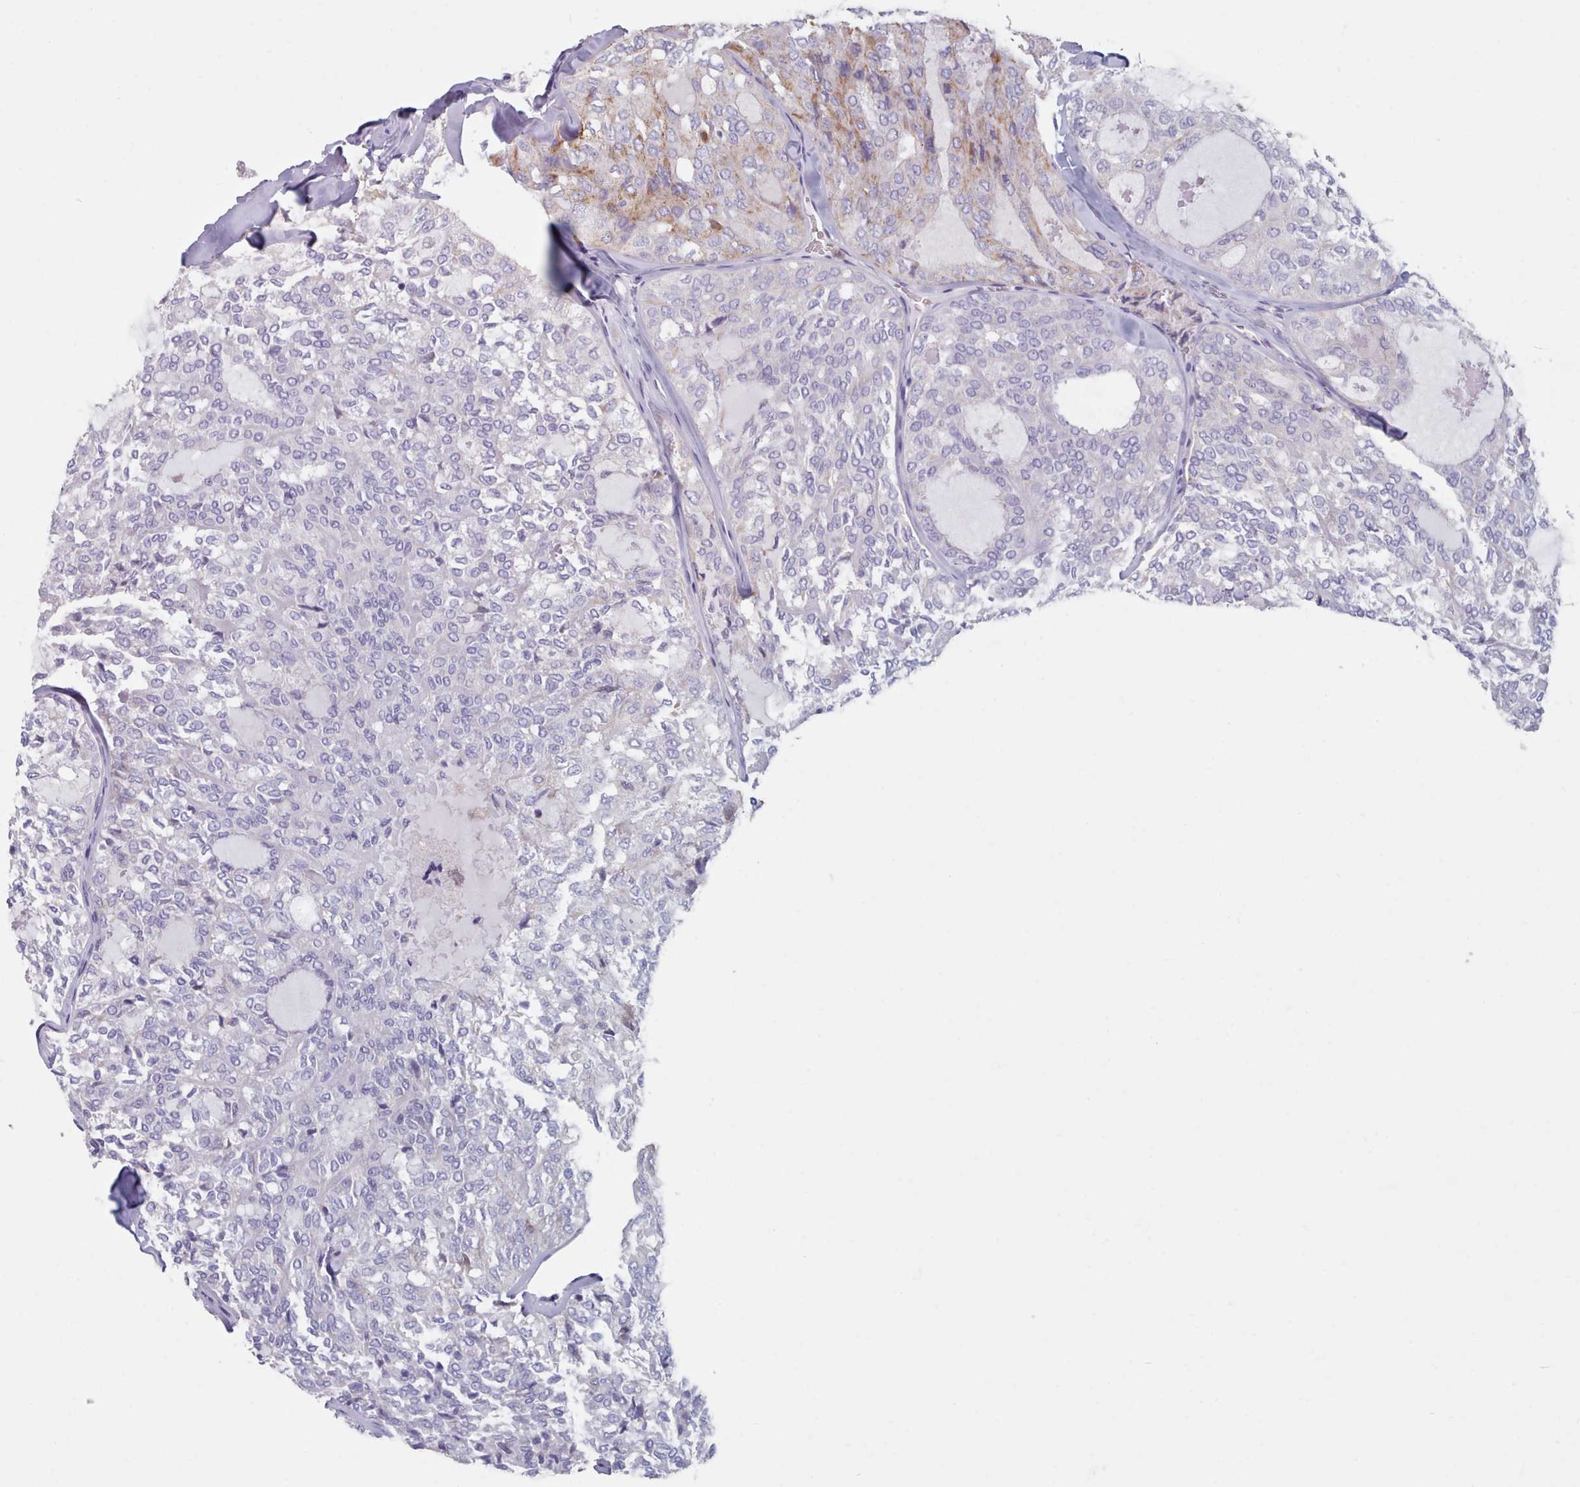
{"staining": {"intensity": "weak", "quantity": "<25%", "location": "cytoplasmic/membranous"}, "tissue": "thyroid cancer", "cell_type": "Tumor cells", "image_type": "cancer", "snomed": [{"axis": "morphology", "description": "Follicular adenoma carcinoma, NOS"}, {"axis": "topography", "description": "Thyroid gland"}], "caption": "The histopathology image shows no significant expression in tumor cells of thyroid cancer.", "gene": "HAO1", "patient": {"sex": "male", "age": 75}}